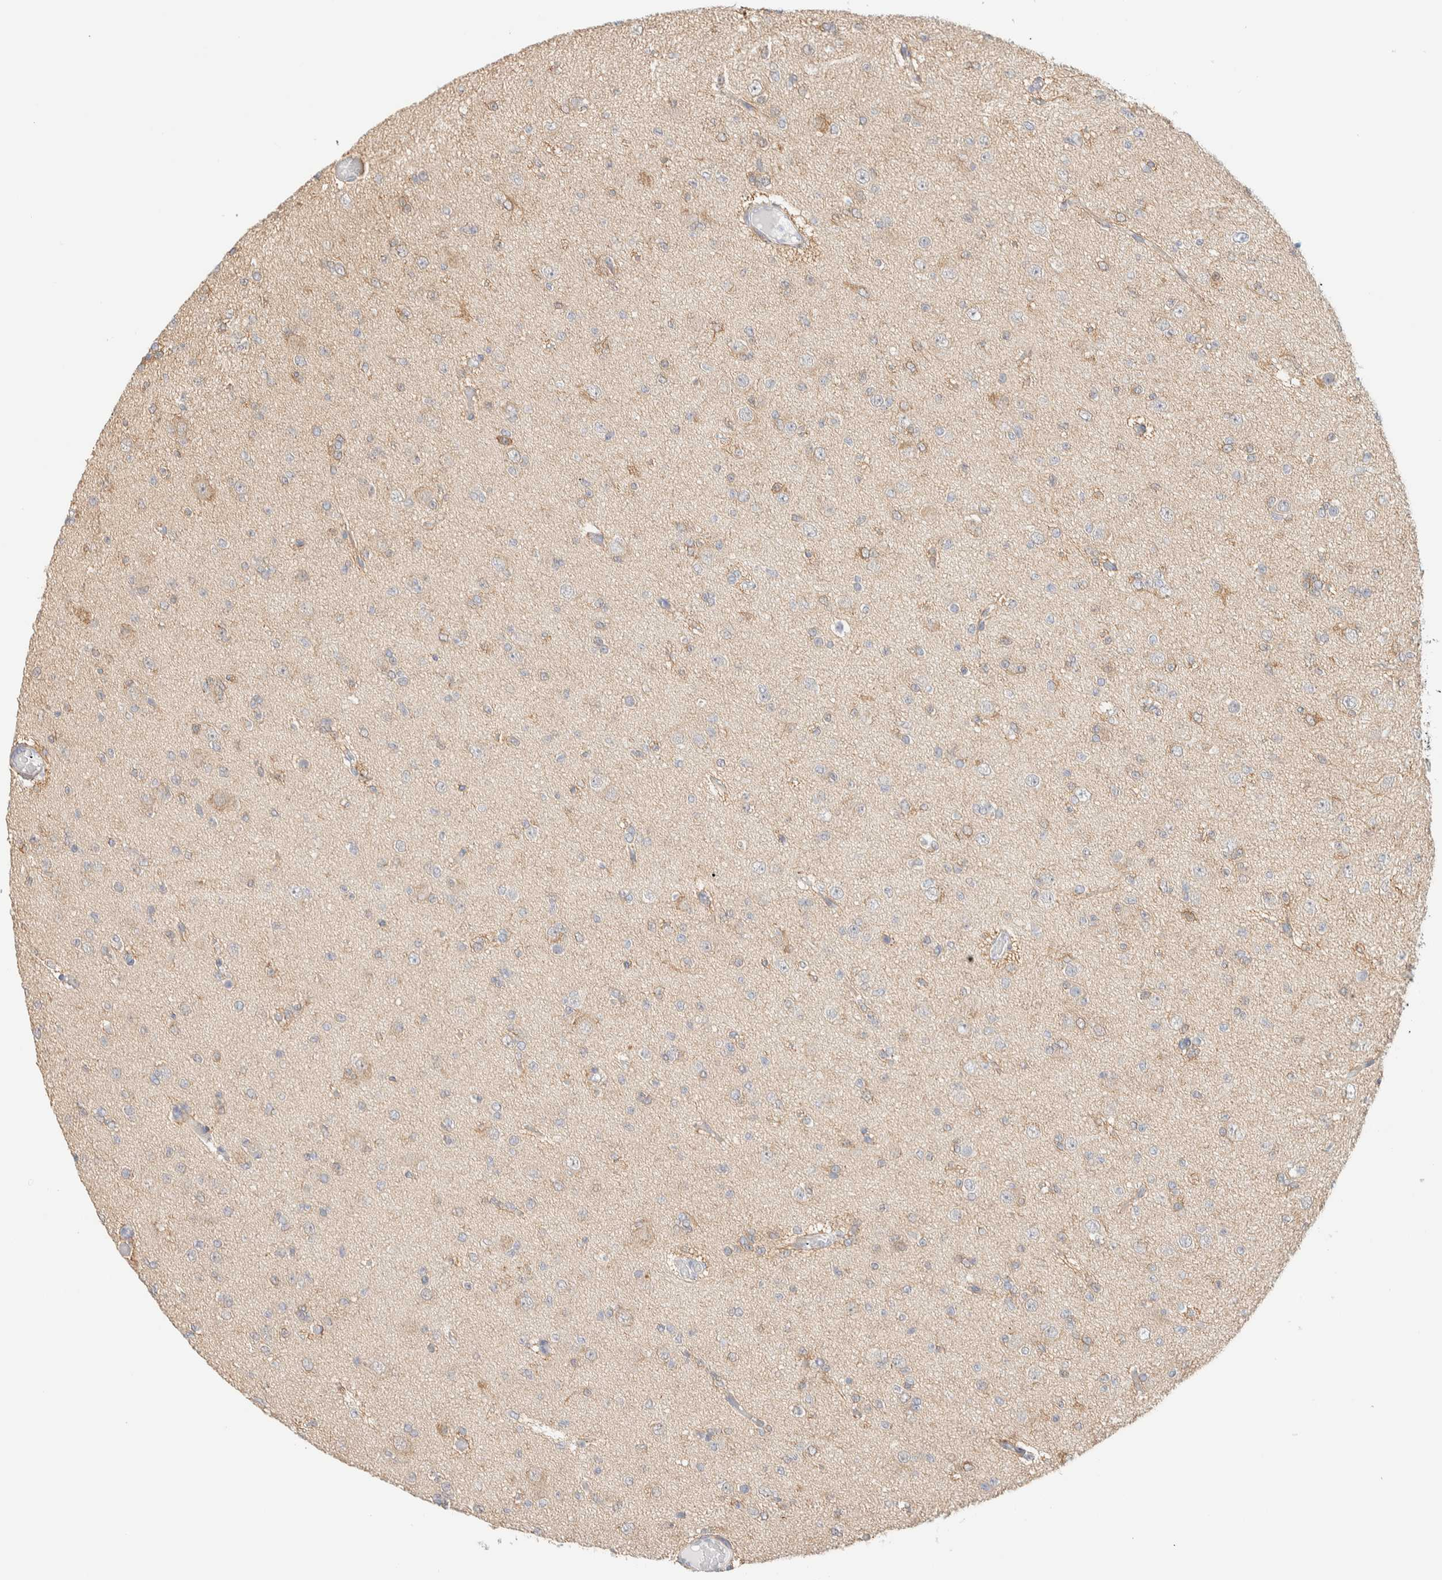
{"staining": {"intensity": "weak", "quantity": "<25%", "location": "cytoplasmic/membranous"}, "tissue": "glioma", "cell_type": "Tumor cells", "image_type": "cancer", "snomed": [{"axis": "morphology", "description": "Glioma, malignant, Low grade"}, {"axis": "topography", "description": "Brain"}], "caption": "Immunohistochemical staining of human glioma demonstrates no significant expression in tumor cells. The staining was performed using DAB to visualize the protein expression in brown, while the nuclei were stained in blue with hematoxylin (Magnification: 20x).", "gene": "AFMID", "patient": {"sex": "female", "age": 22}}